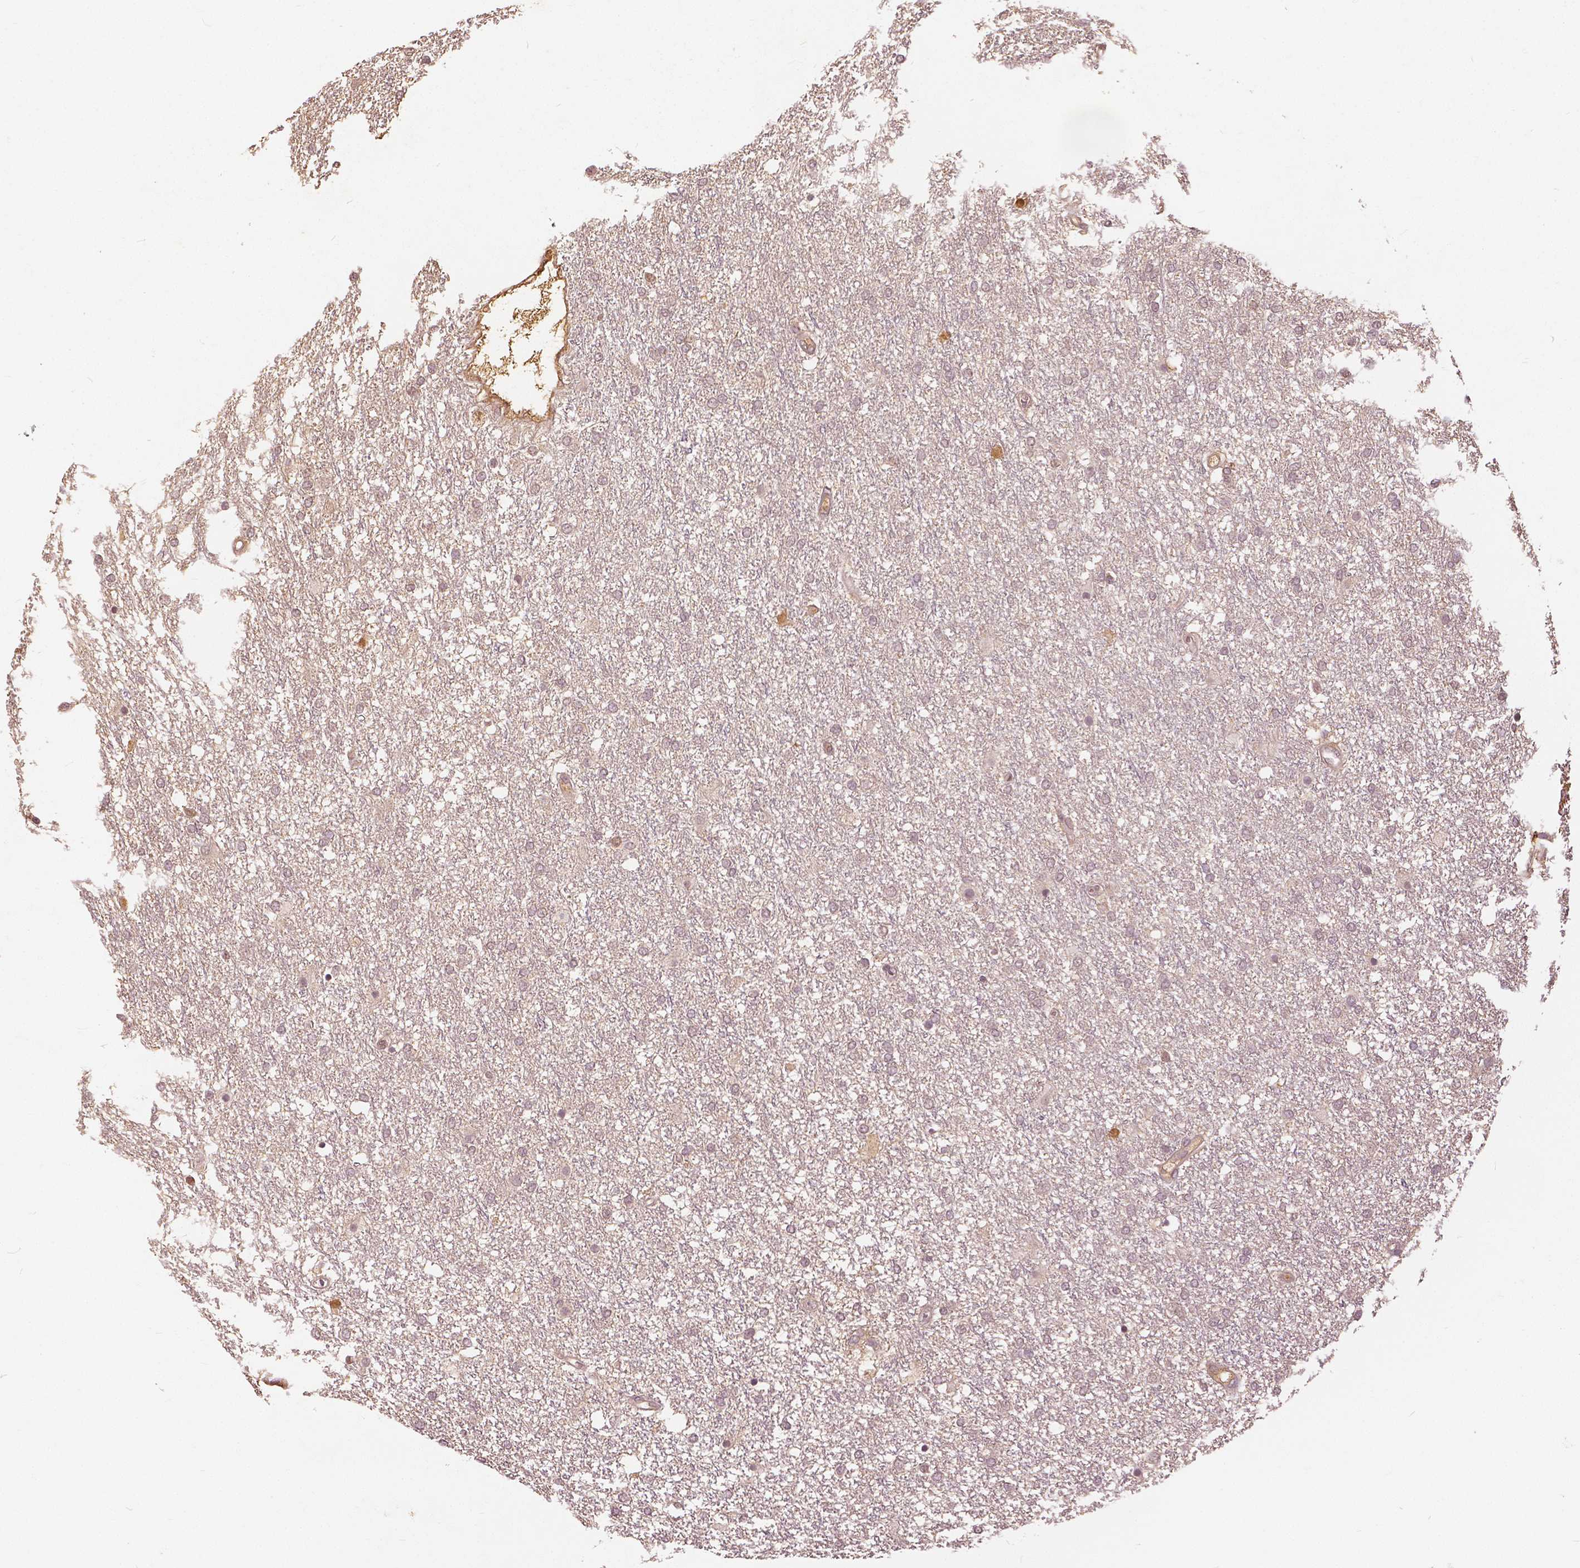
{"staining": {"intensity": "weak", "quantity": "25%-75%", "location": "cytoplasmic/membranous,nuclear"}, "tissue": "glioma", "cell_type": "Tumor cells", "image_type": "cancer", "snomed": [{"axis": "morphology", "description": "Glioma, malignant, High grade"}, {"axis": "topography", "description": "Brain"}], "caption": "This micrograph exhibits glioma stained with immunohistochemistry to label a protein in brown. The cytoplasmic/membranous and nuclear of tumor cells show weak positivity for the protein. Nuclei are counter-stained blue.", "gene": "ANGPTL4", "patient": {"sex": "female", "age": 61}}